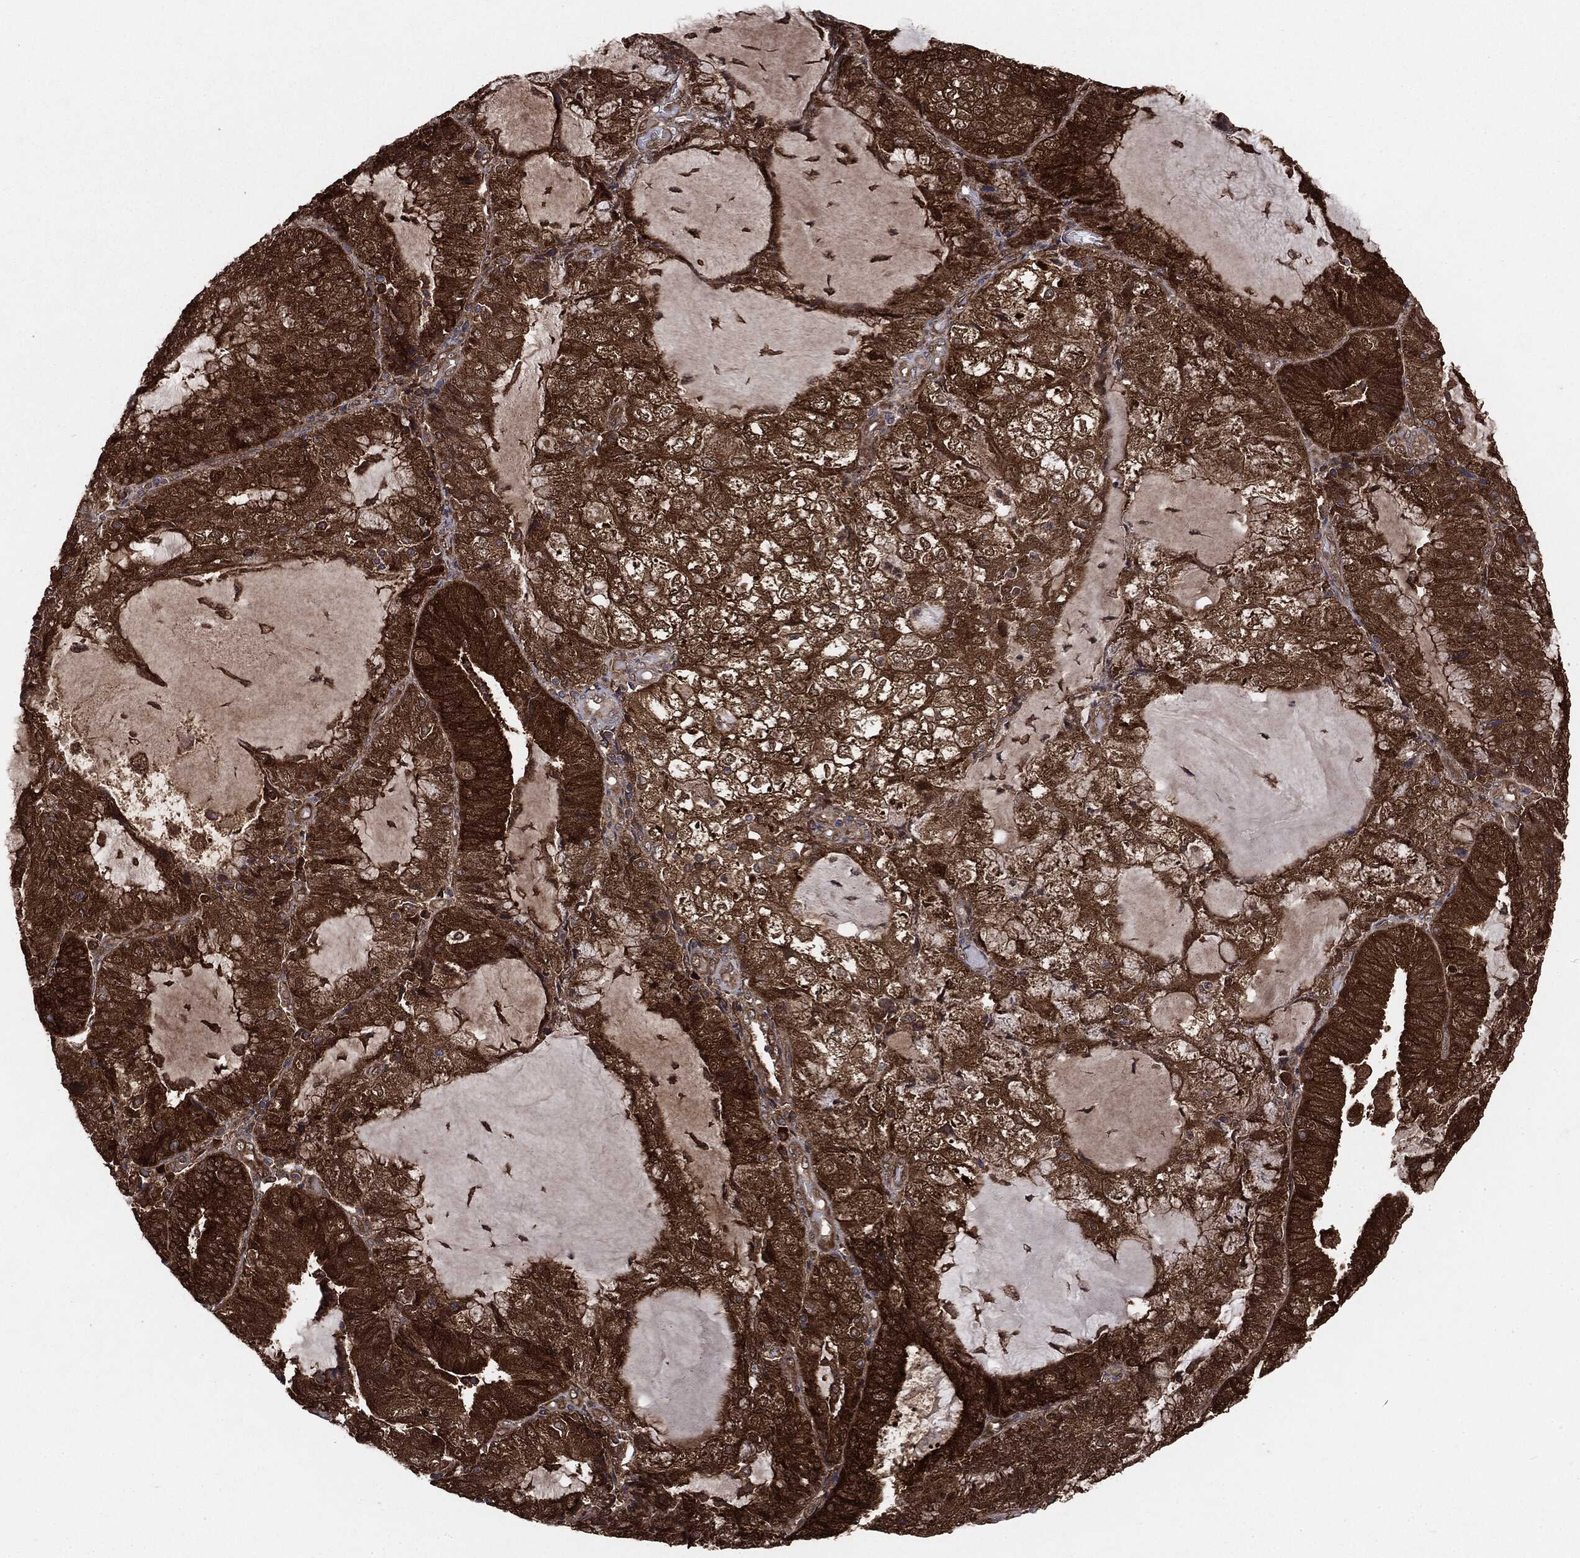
{"staining": {"intensity": "strong", "quantity": ">75%", "location": "cytoplasmic/membranous"}, "tissue": "endometrial cancer", "cell_type": "Tumor cells", "image_type": "cancer", "snomed": [{"axis": "morphology", "description": "Adenocarcinoma, NOS"}, {"axis": "topography", "description": "Endometrium"}], "caption": "Brown immunohistochemical staining in endometrial cancer (adenocarcinoma) shows strong cytoplasmic/membranous positivity in about >75% of tumor cells. Nuclei are stained in blue.", "gene": "NME1", "patient": {"sex": "female", "age": 81}}